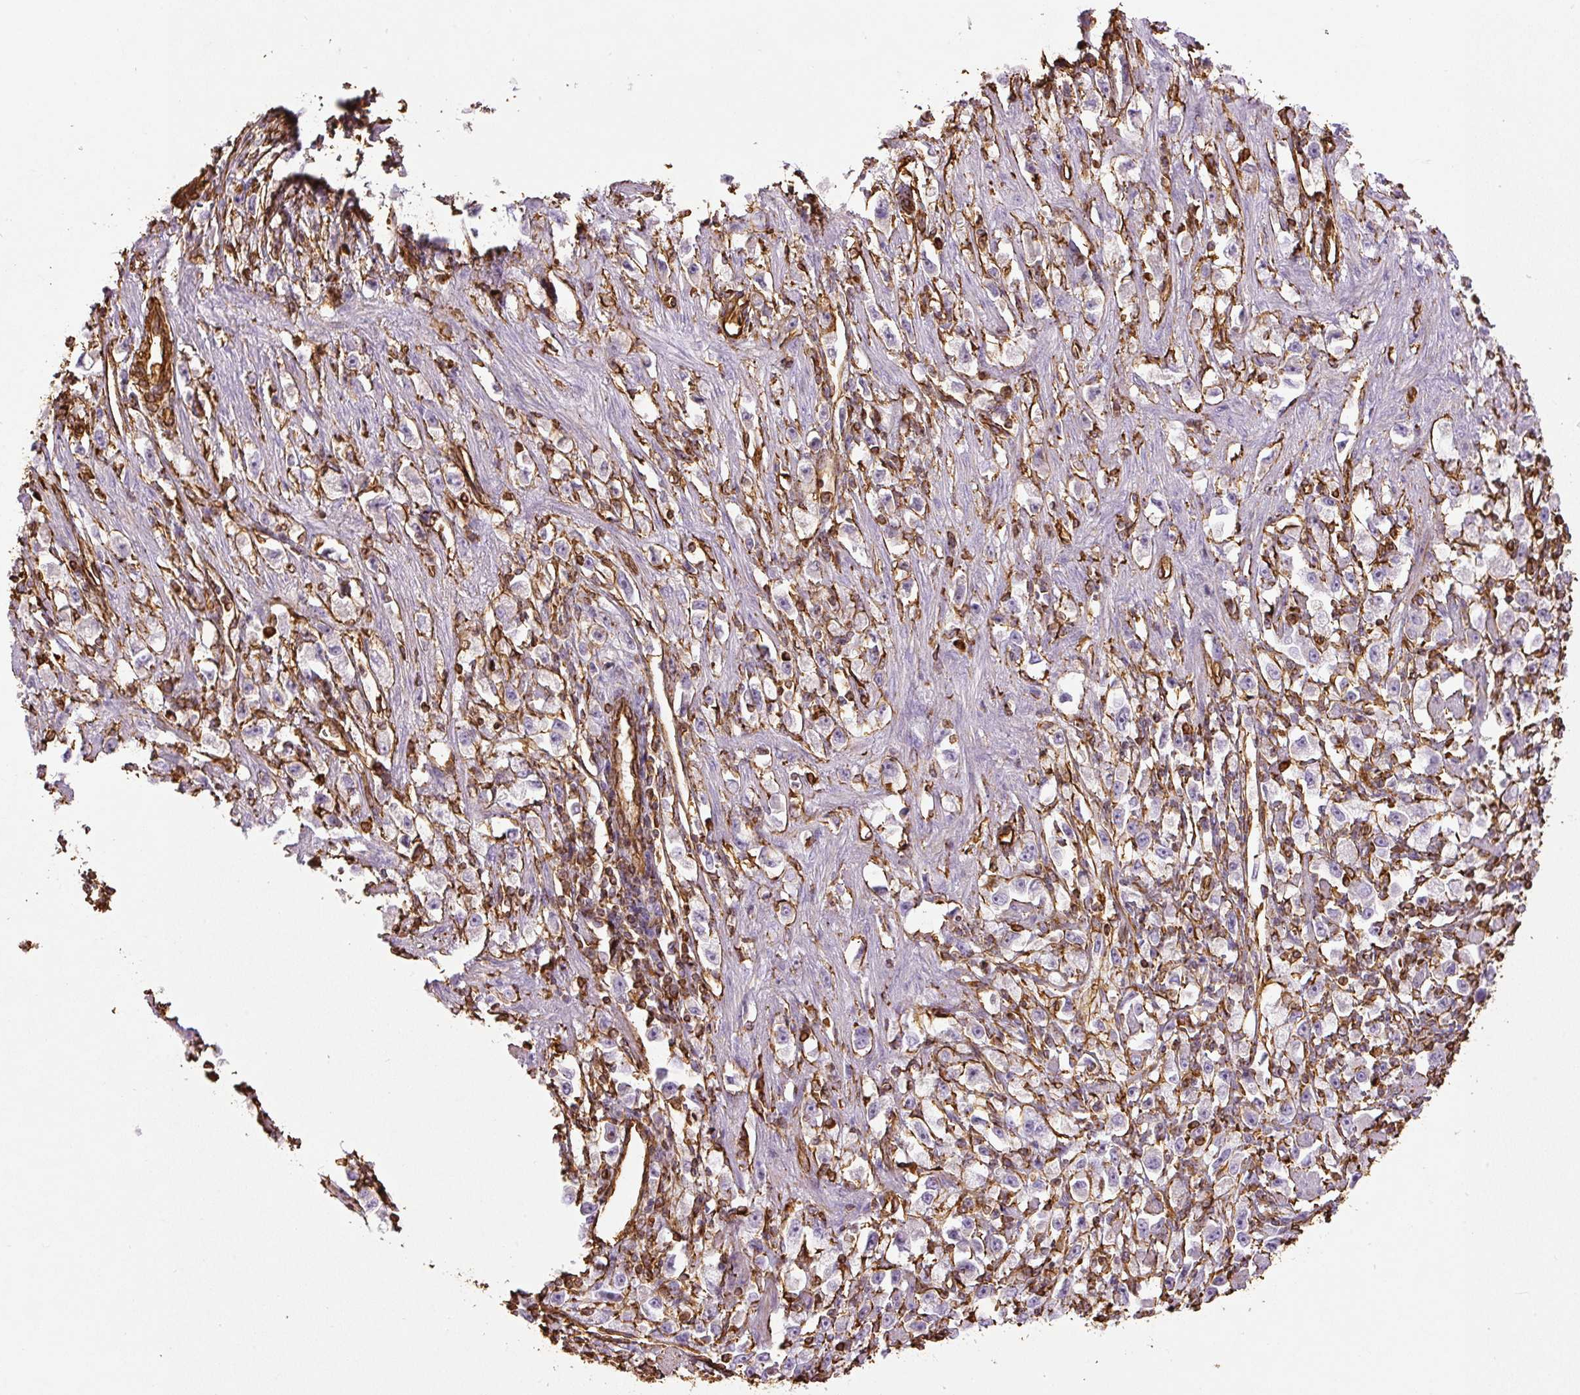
{"staining": {"intensity": "negative", "quantity": "none", "location": "none"}, "tissue": "stomach cancer", "cell_type": "Tumor cells", "image_type": "cancer", "snomed": [{"axis": "morphology", "description": "Adenocarcinoma, NOS"}, {"axis": "topography", "description": "Stomach"}], "caption": "The histopathology image shows no significant expression in tumor cells of stomach cancer (adenocarcinoma).", "gene": "VIM", "patient": {"sex": "female", "age": 59}}